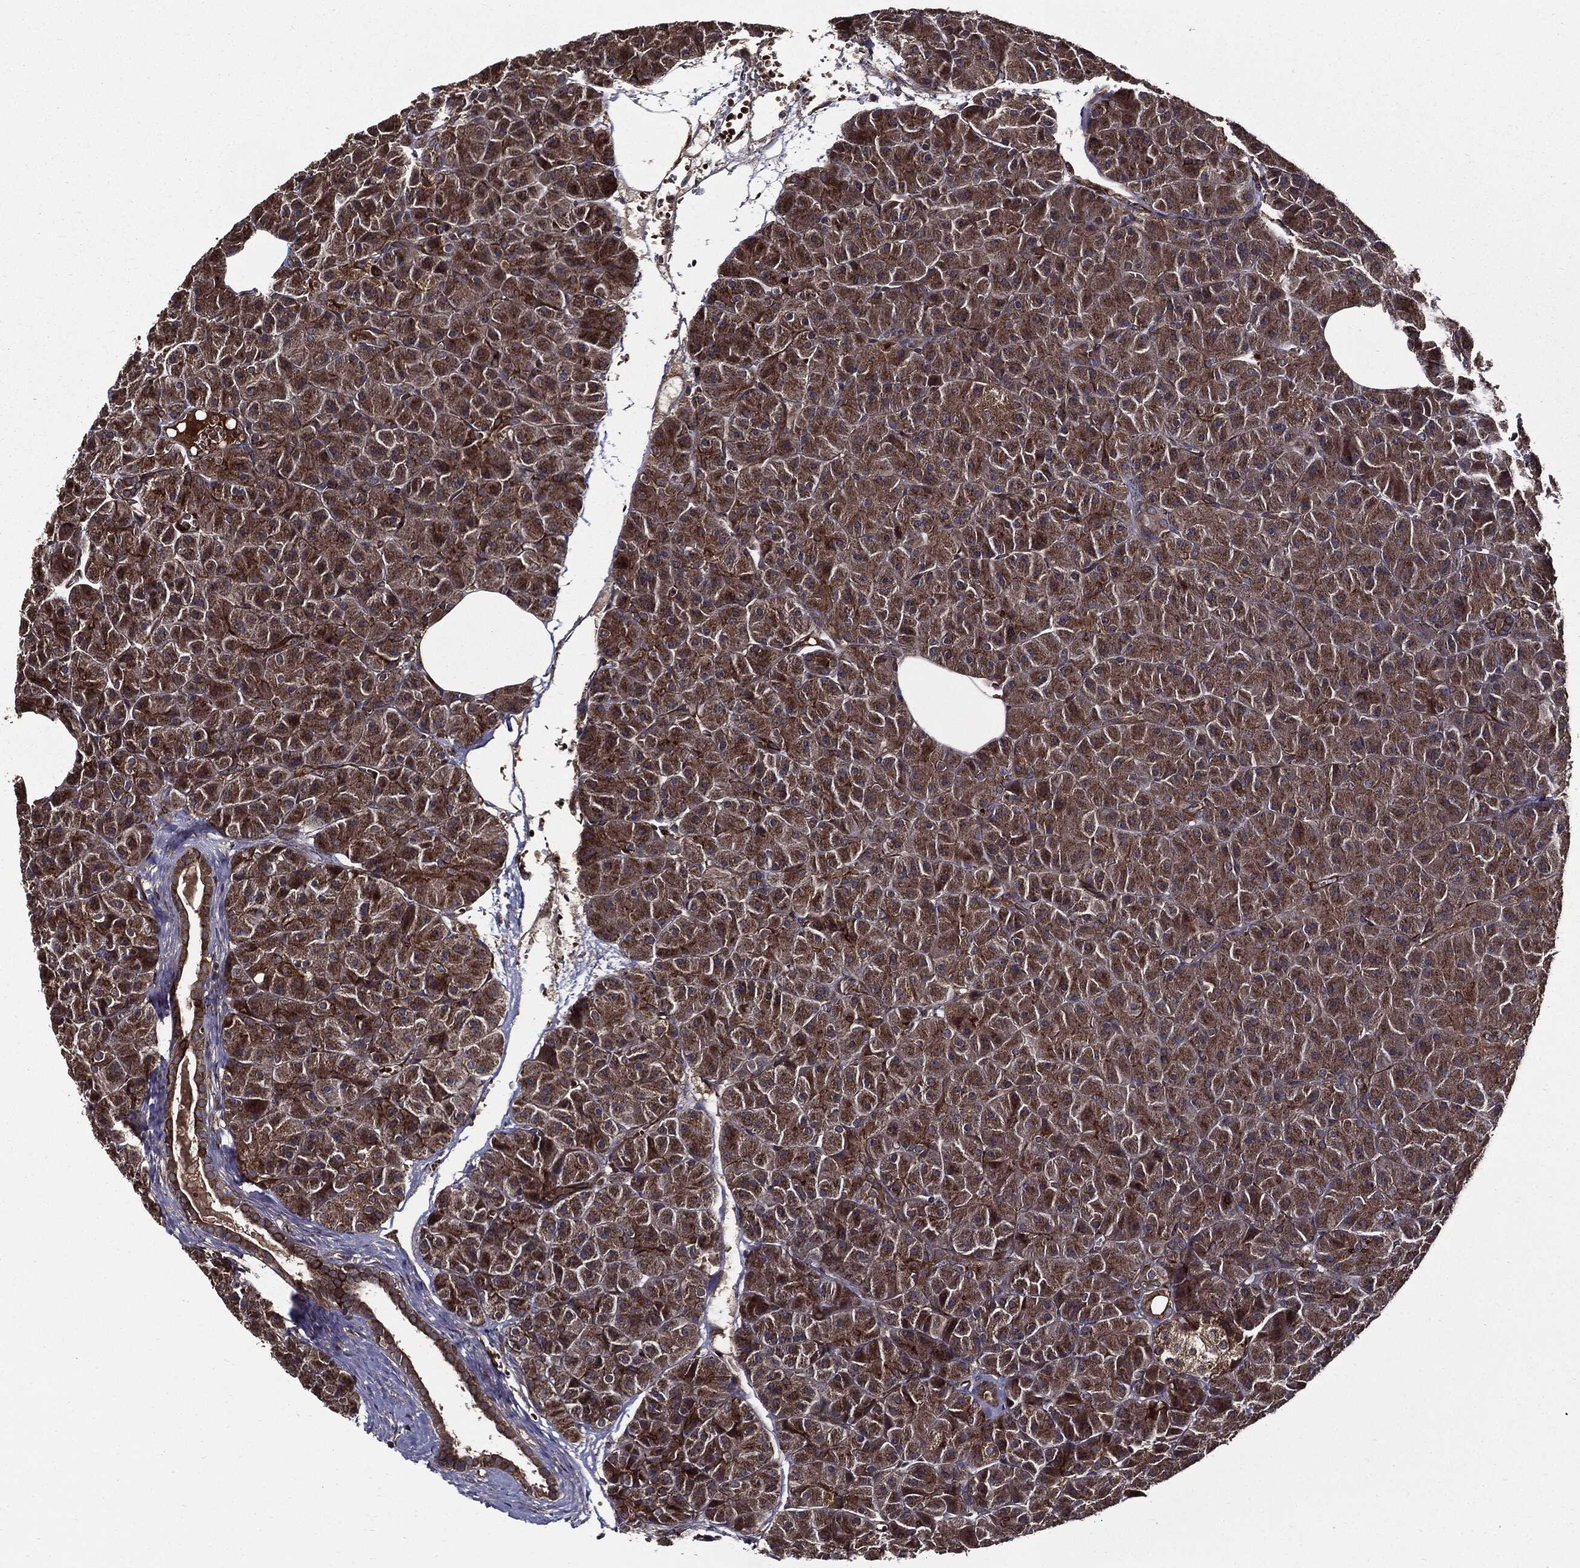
{"staining": {"intensity": "moderate", "quantity": ">75%", "location": "cytoplasmic/membranous"}, "tissue": "pancreas", "cell_type": "Exocrine glandular cells", "image_type": "normal", "snomed": [{"axis": "morphology", "description": "Normal tissue, NOS"}, {"axis": "topography", "description": "Pancreas"}], "caption": "Immunohistochemistry micrograph of benign human pancreas stained for a protein (brown), which demonstrates medium levels of moderate cytoplasmic/membranous staining in approximately >75% of exocrine glandular cells.", "gene": "HTT", "patient": {"sex": "male", "age": 61}}